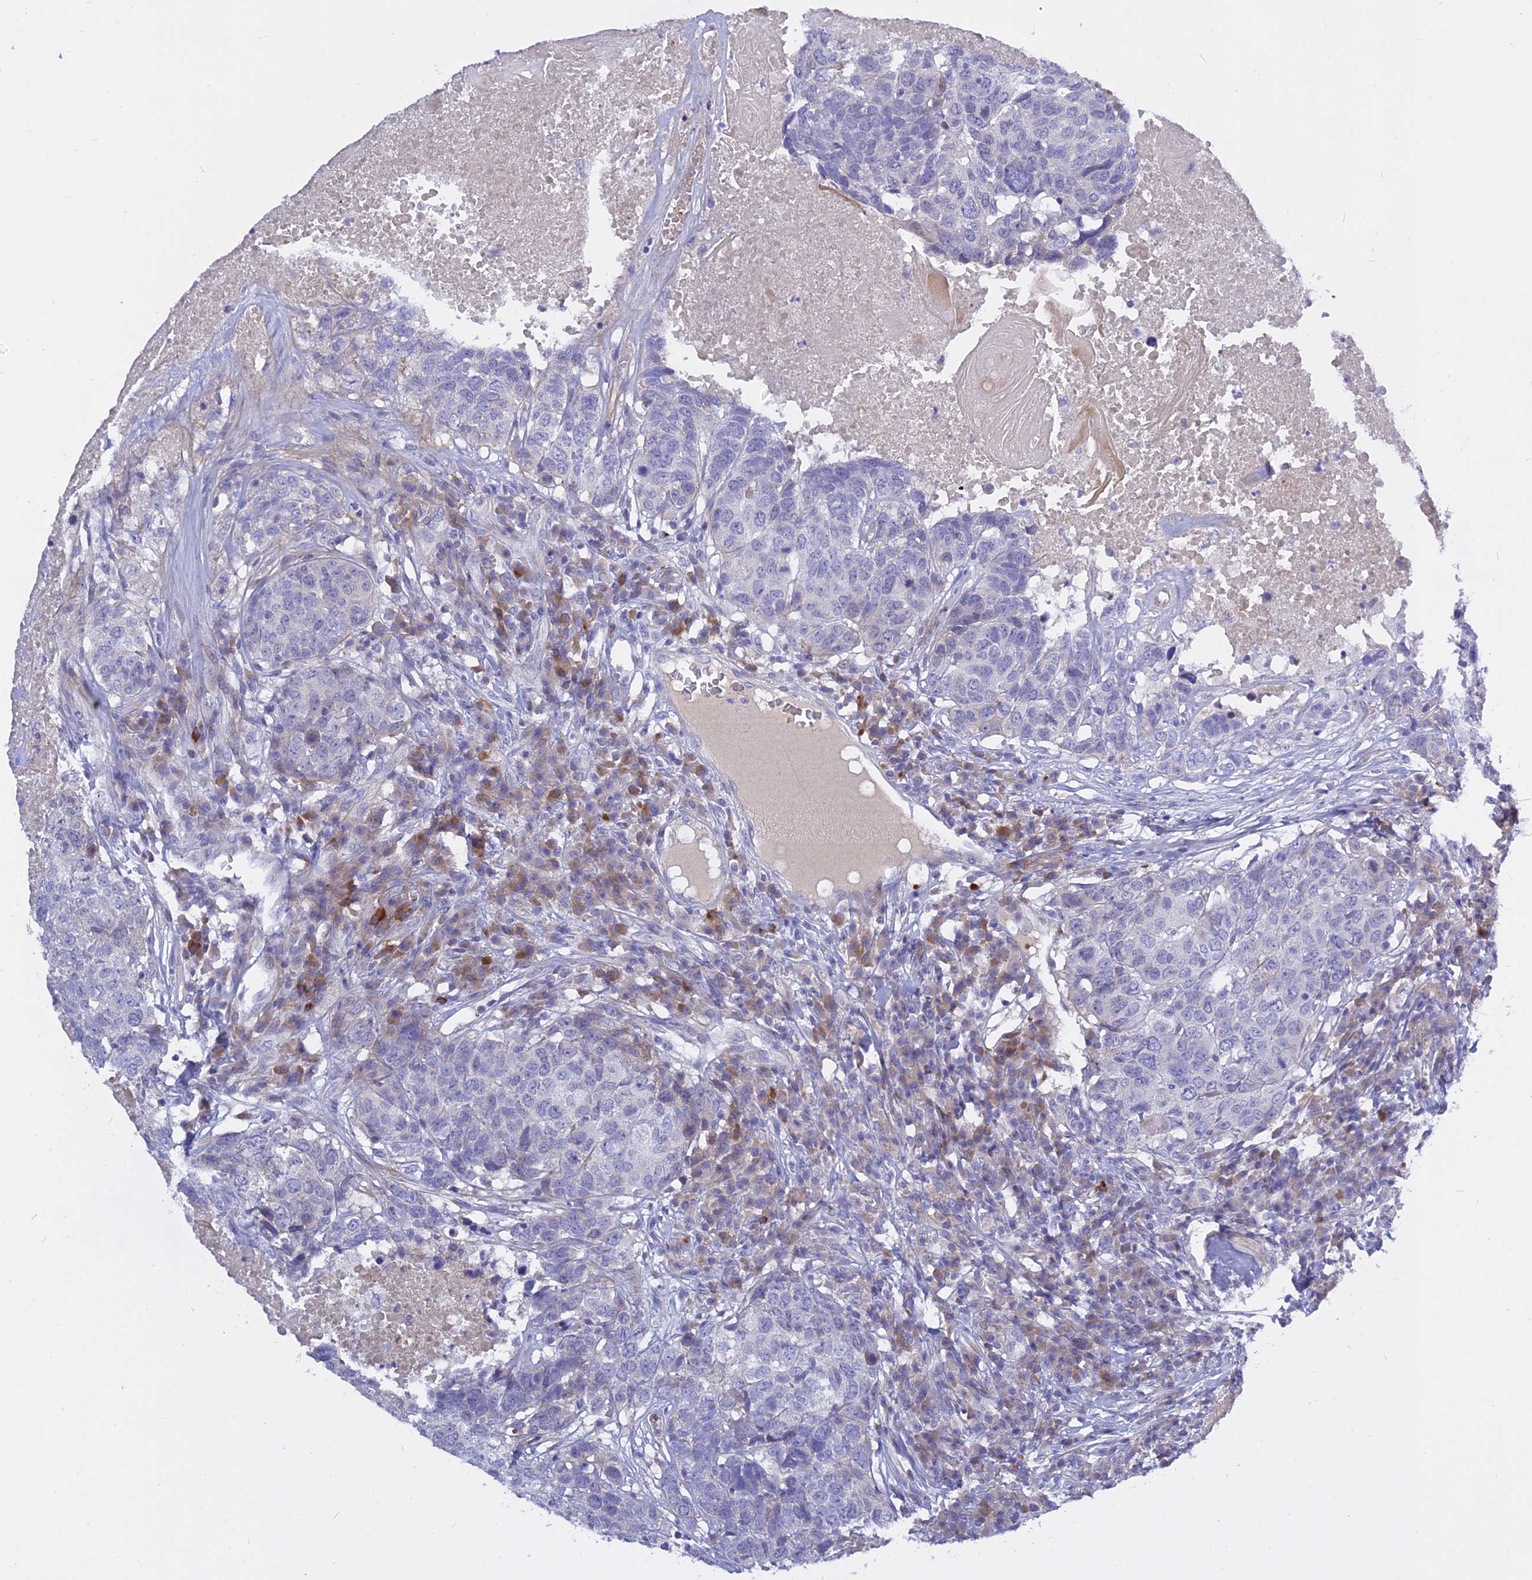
{"staining": {"intensity": "negative", "quantity": "none", "location": "none"}, "tissue": "head and neck cancer", "cell_type": "Tumor cells", "image_type": "cancer", "snomed": [{"axis": "morphology", "description": "Squamous cell carcinoma, NOS"}, {"axis": "topography", "description": "Head-Neck"}], "caption": "A high-resolution histopathology image shows immunohistochemistry staining of head and neck squamous cell carcinoma, which exhibits no significant expression in tumor cells.", "gene": "MBD3L1", "patient": {"sex": "male", "age": 66}}